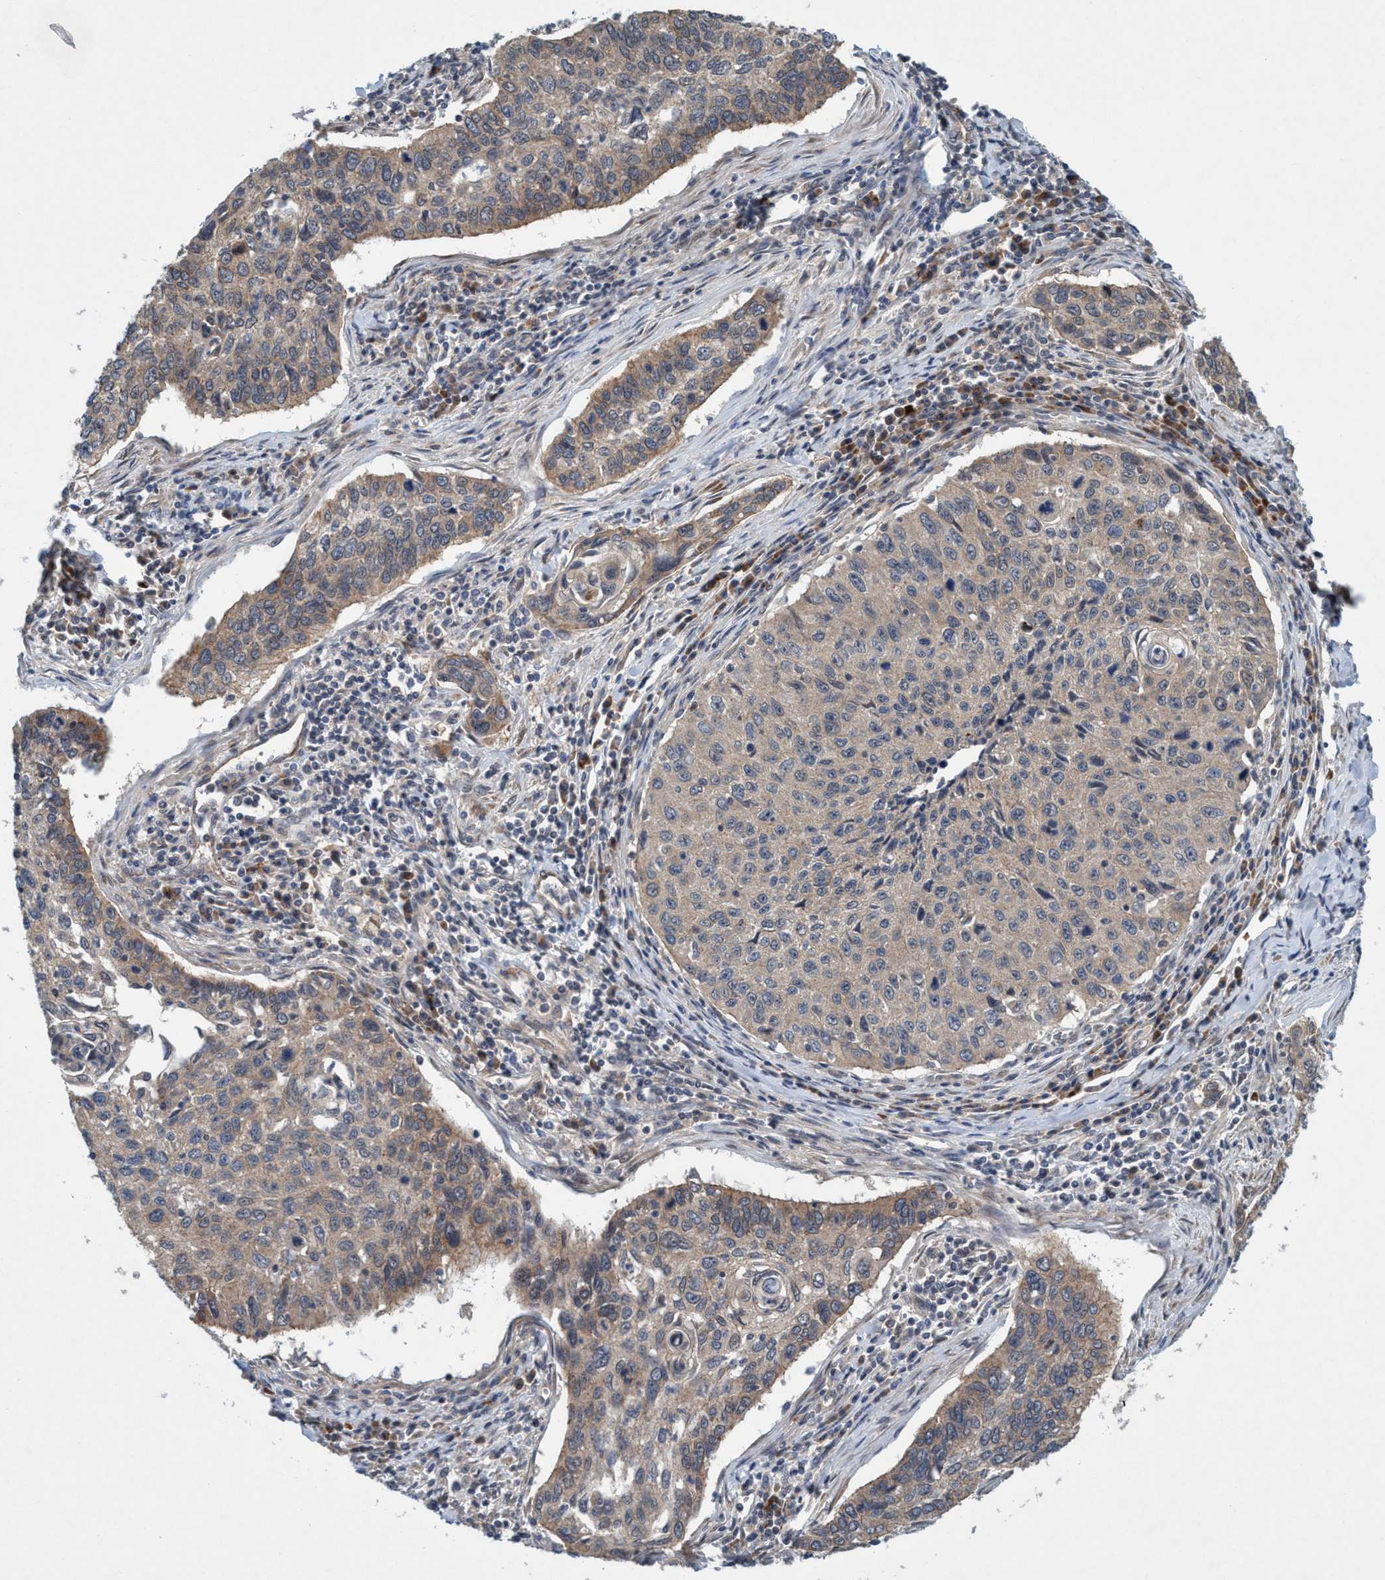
{"staining": {"intensity": "weak", "quantity": ">75%", "location": "cytoplasmic/membranous"}, "tissue": "cervical cancer", "cell_type": "Tumor cells", "image_type": "cancer", "snomed": [{"axis": "morphology", "description": "Squamous cell carcinoma, NOS"}, {"axis": "topography", "description": "Cervix"}], "caption": "This is a histology image of immunohistochemistry (IHC) staining of cervical cancer, which shows weak positivity in the cytoplasmic/membranous of tumor cells.", "gene": "TRIM65", "patient": {"sex": "female", "age": 53}}